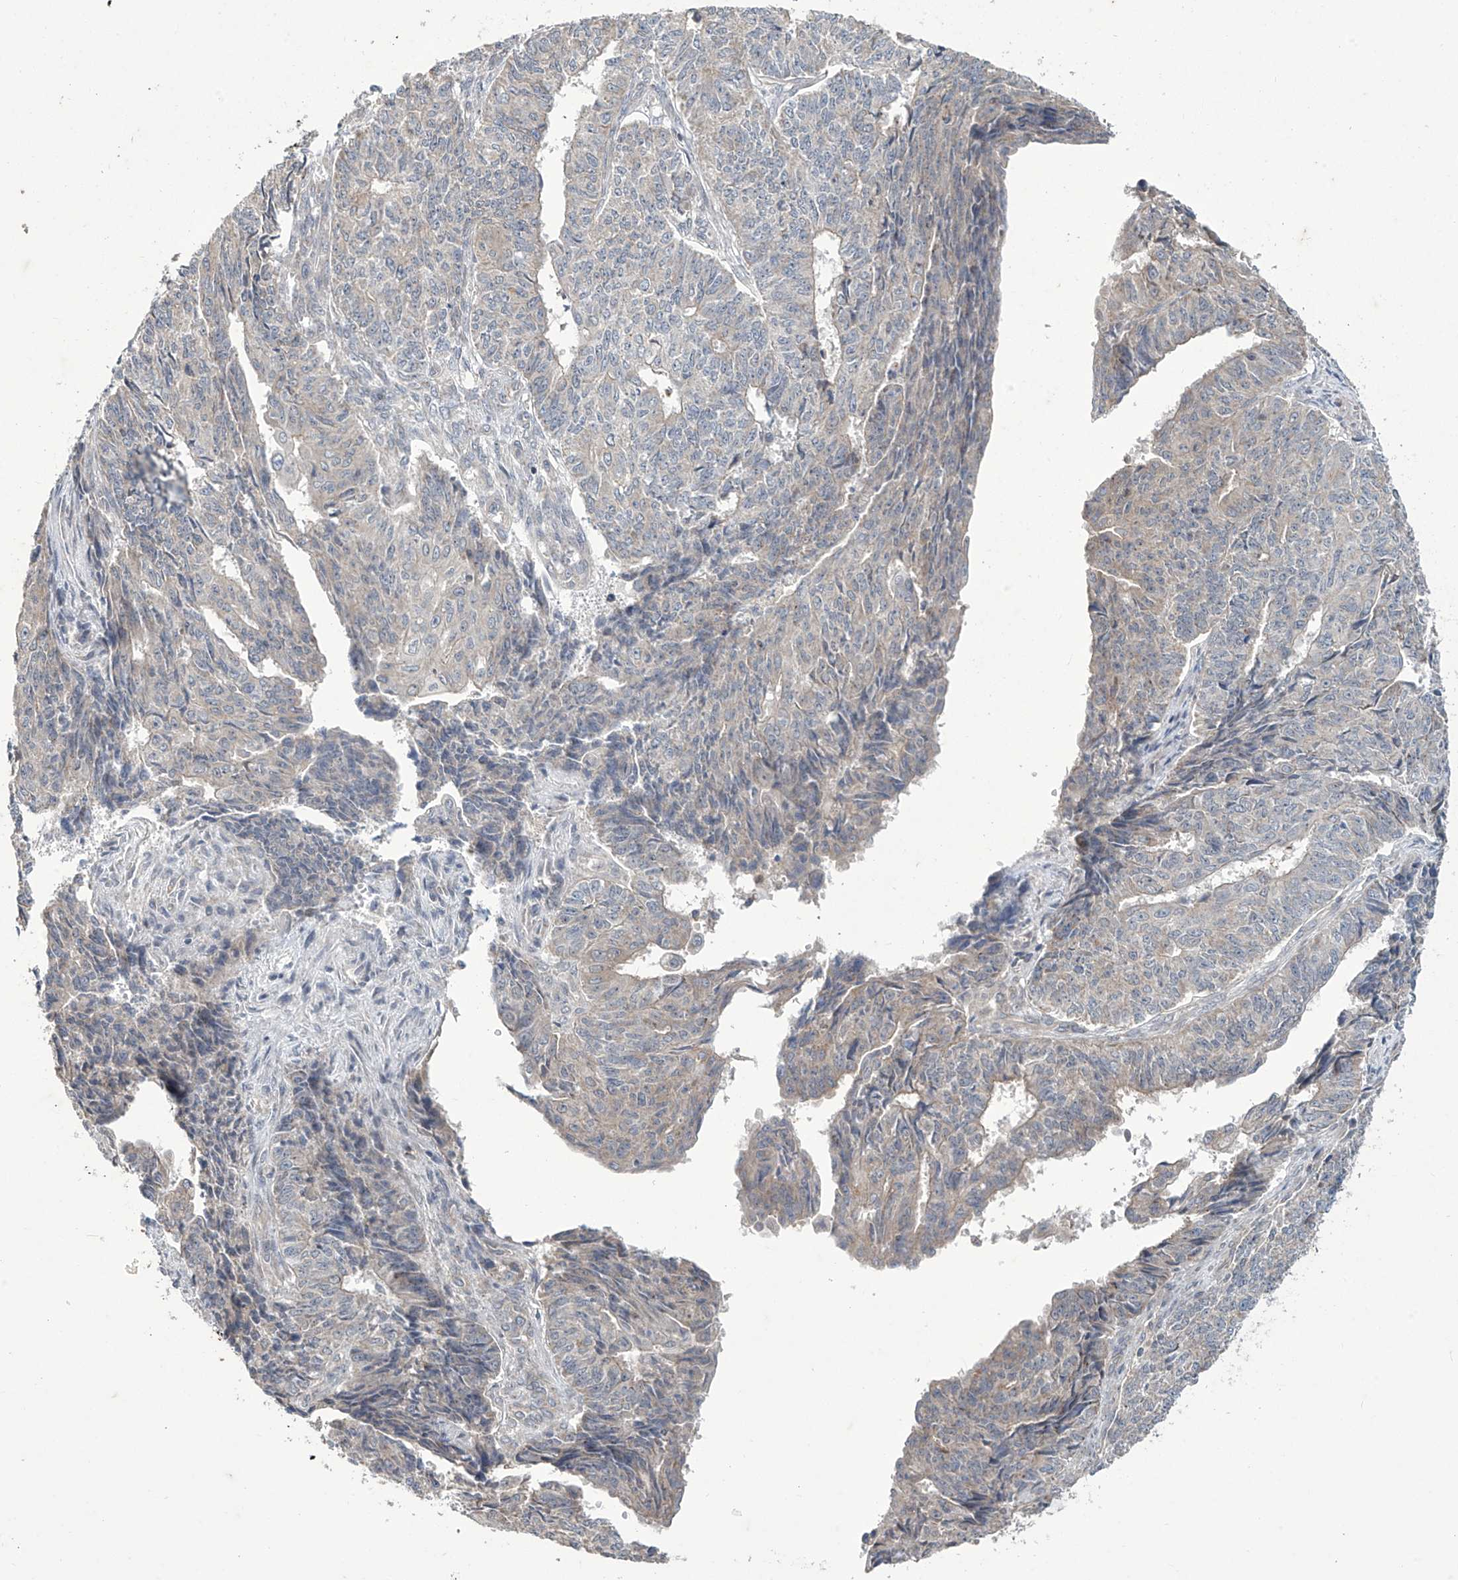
{"staining": {"intensity": "negative", "quantity": "none", "location": "none"}, "tissue": "endometrial cancer", "cell_type": "Tumor cells", "image_type": "cancer", "snomed": [{"axis": "morphology", "description": "Adenocarcinoma, NOS"}, {"axis": "topography", "description": "Endometrium"}], "caption": "This is a photomicrograph of immunohistochemistry (IHC) staining of endometrial cancer (adenocarcinoma), which shows no positivity in tumor cells.", "gene": "TRIM60", "patient": {"sex": "female", "age": 32}}